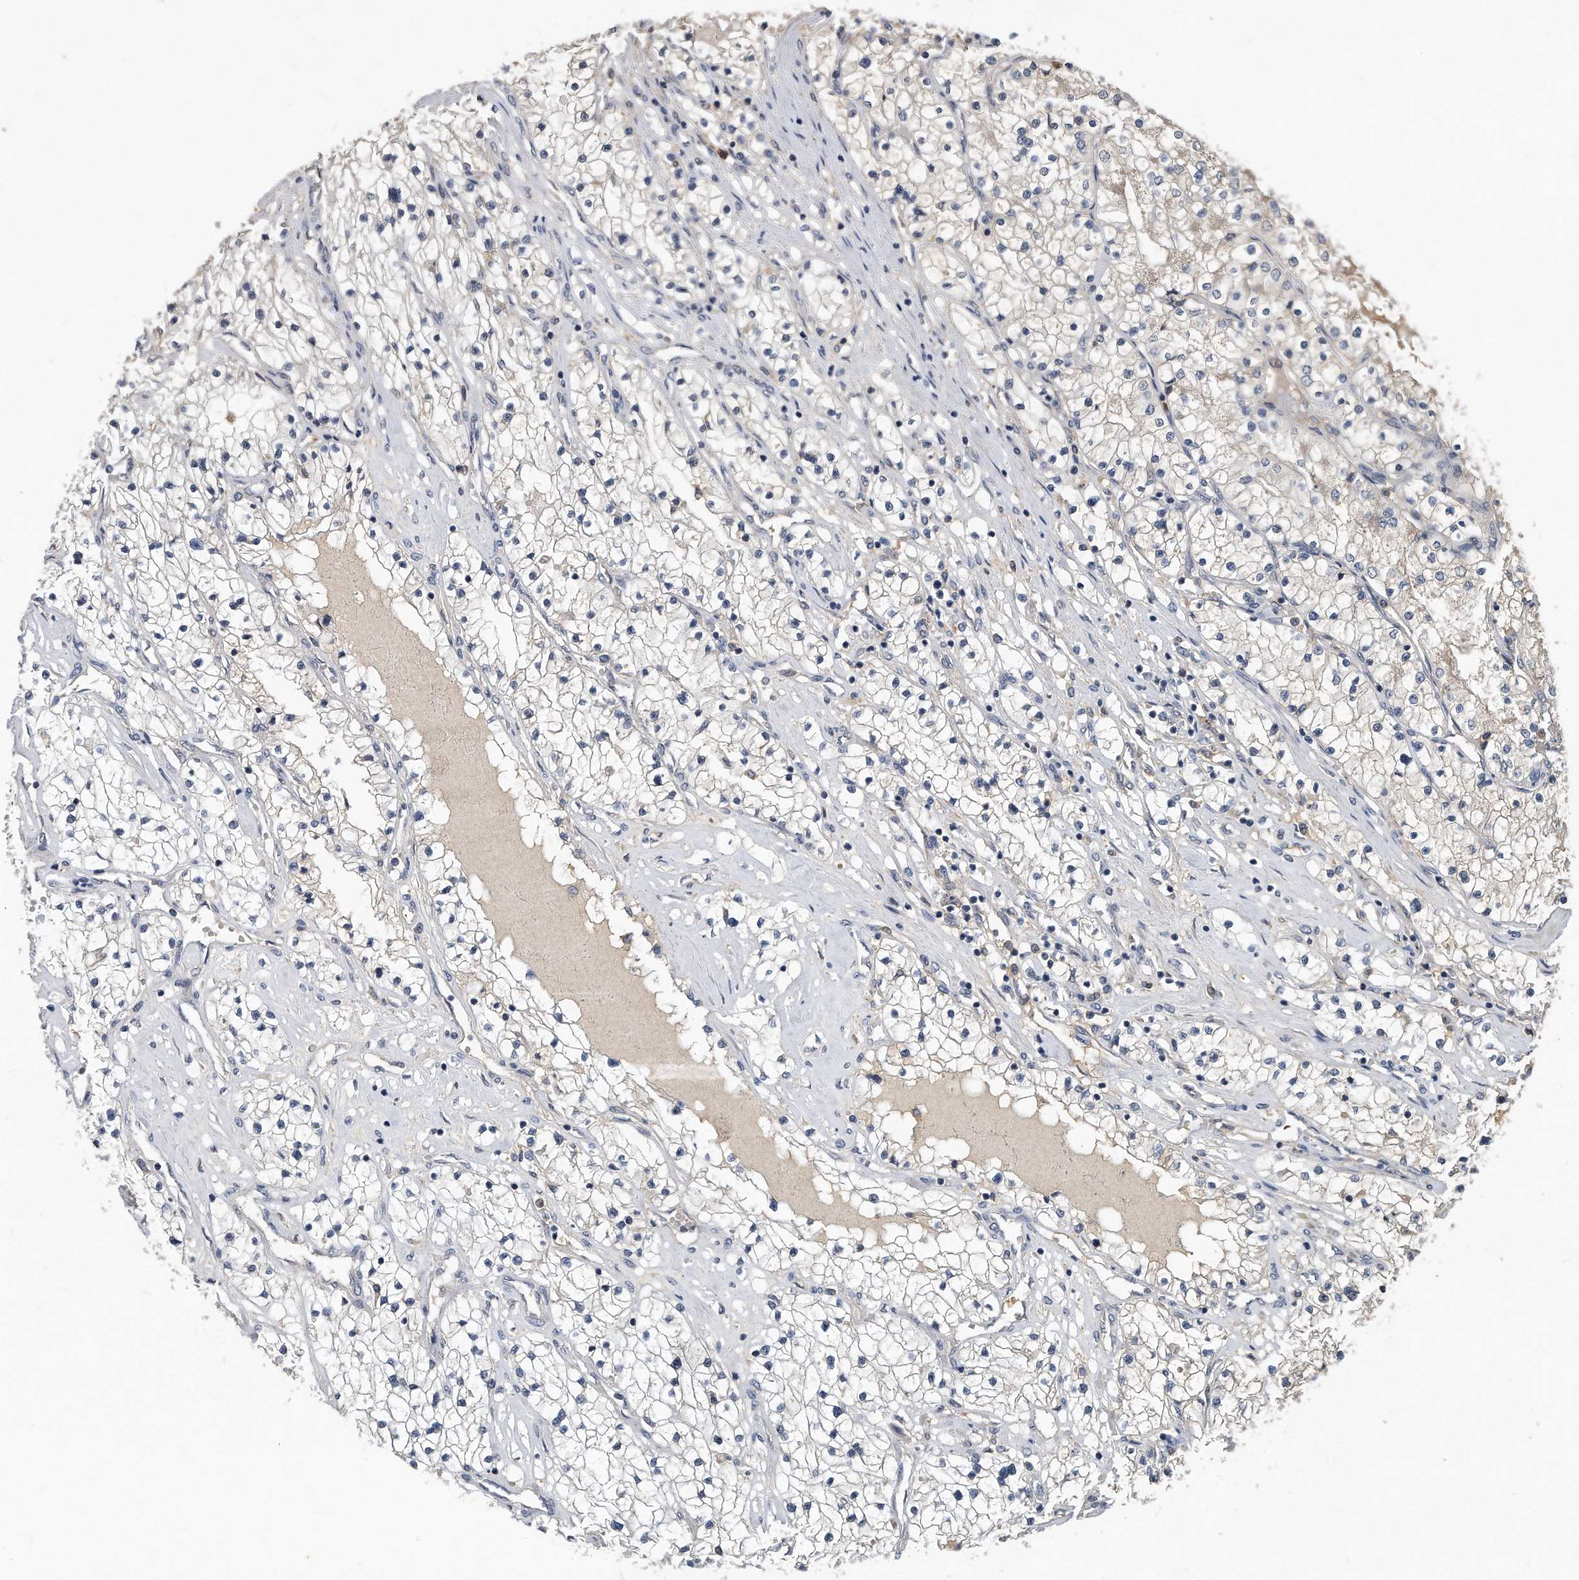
{"staining": {"intensity": "weak", "quantity": "<25%", "location": "cytoplasmic/membranous"}, "tissue": "renal cancer", "cell_type": "Tumor cells", "image_type": "cancer", "snomed": [{"axis": "morphology", "description": "Adenocarcinoma, NOS"}, {"axis": "topography", "description": "Kidney"}], "caption": "Human renal cancer stained for a protein using immunohistochemistry reveals no staining in tumor cells.", "gene": "HOMER3", "patient": {"sex": "male", "age": 68}}